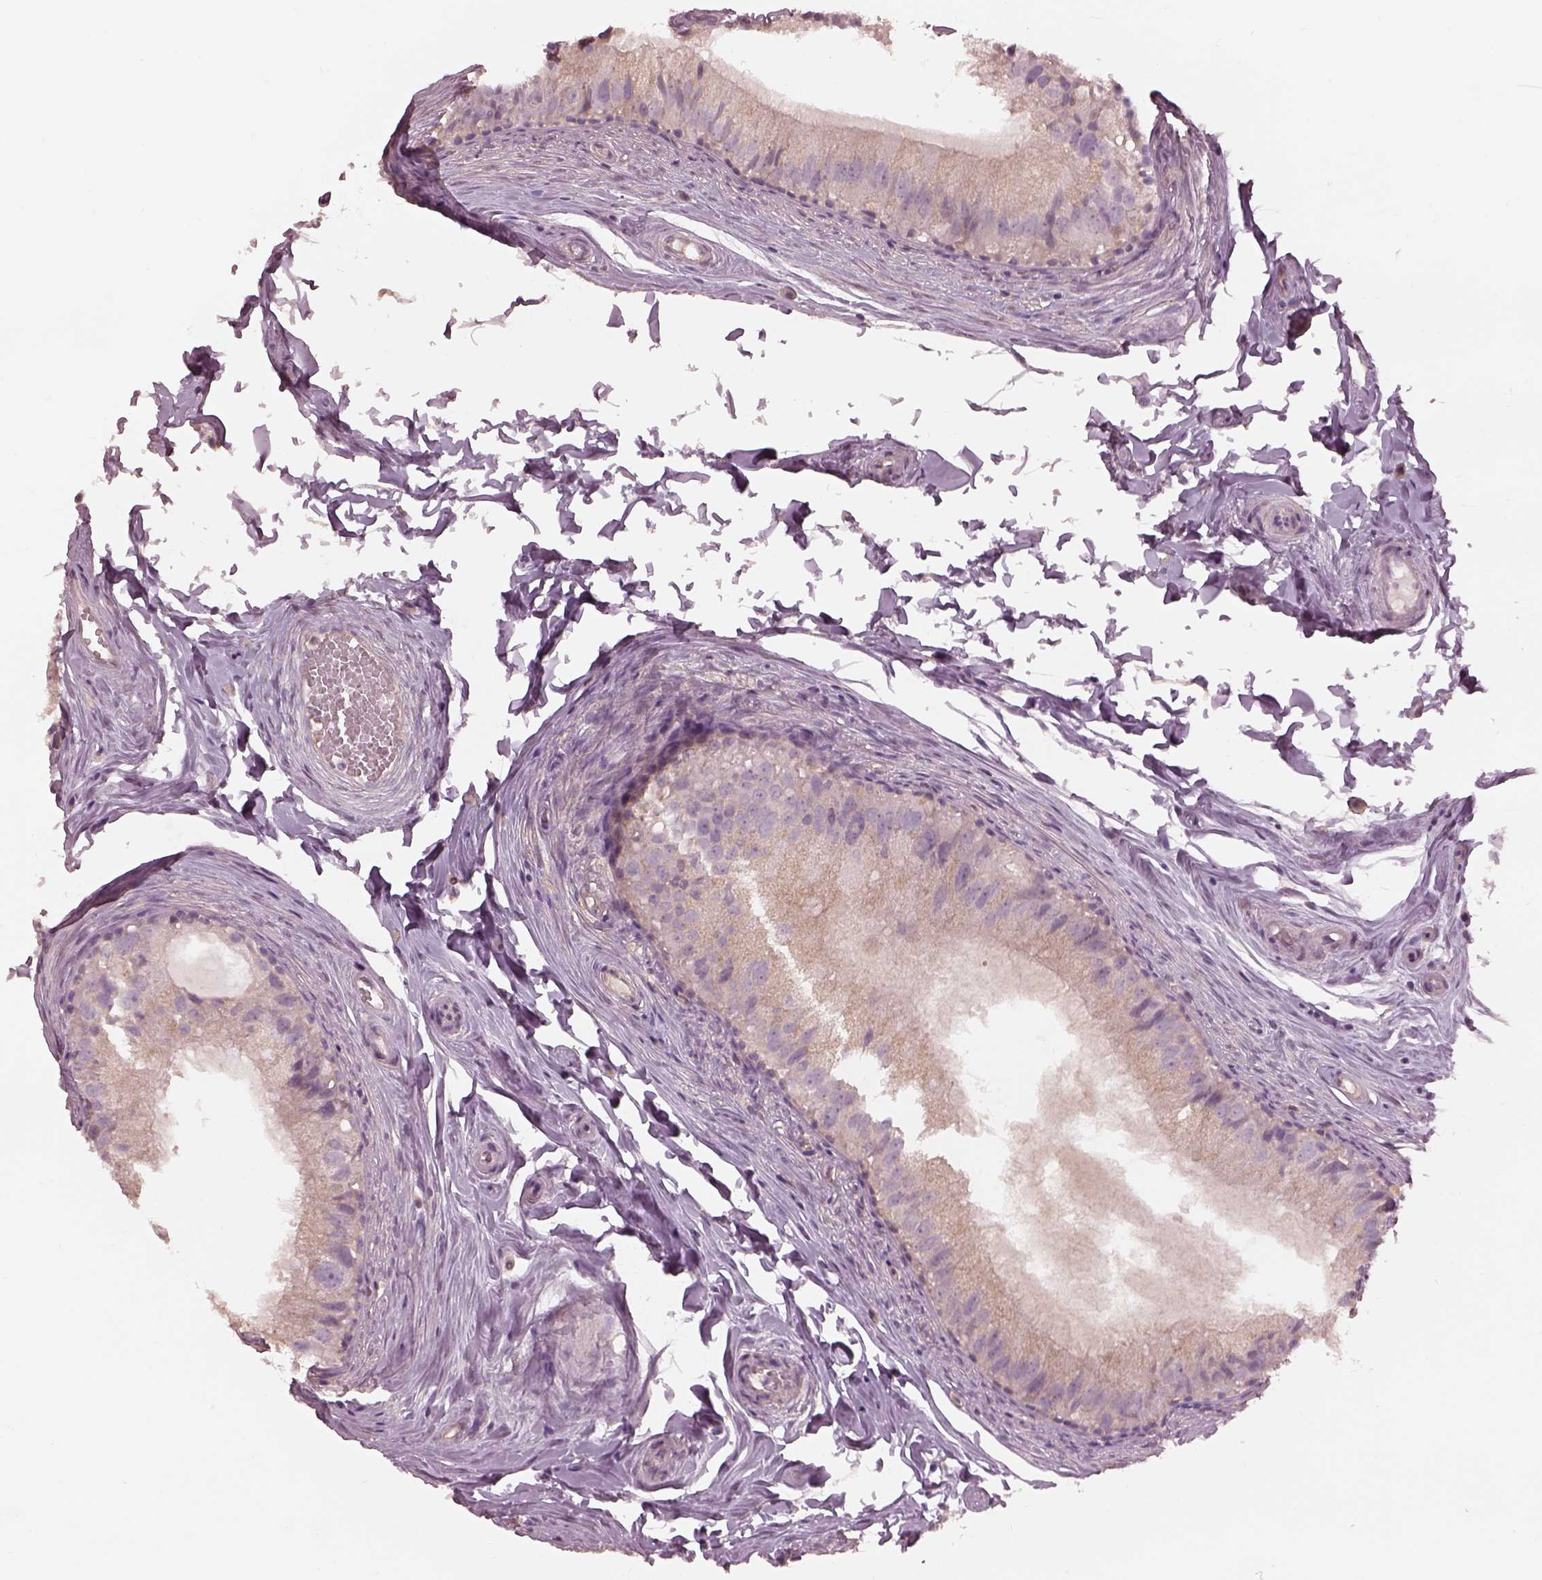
{"staining": {"intensity": "negative", "quantity": "none", "location": "none"}, "tissue": "epididymis", "cell_type": "Glandular cells", "image_type": "normal", "snomed": [{"axis": "morphology", "description": "Normal tissue, NOS"}, {"axis": "topography", "description": "Epididymis"}], "caption": "Immunohistochemistry (IHC) of normal human epididymis demonstrates no positivity in glandular cells.", "gene": "PRKACG", "patient": {"sex": "male", "age": 45}}